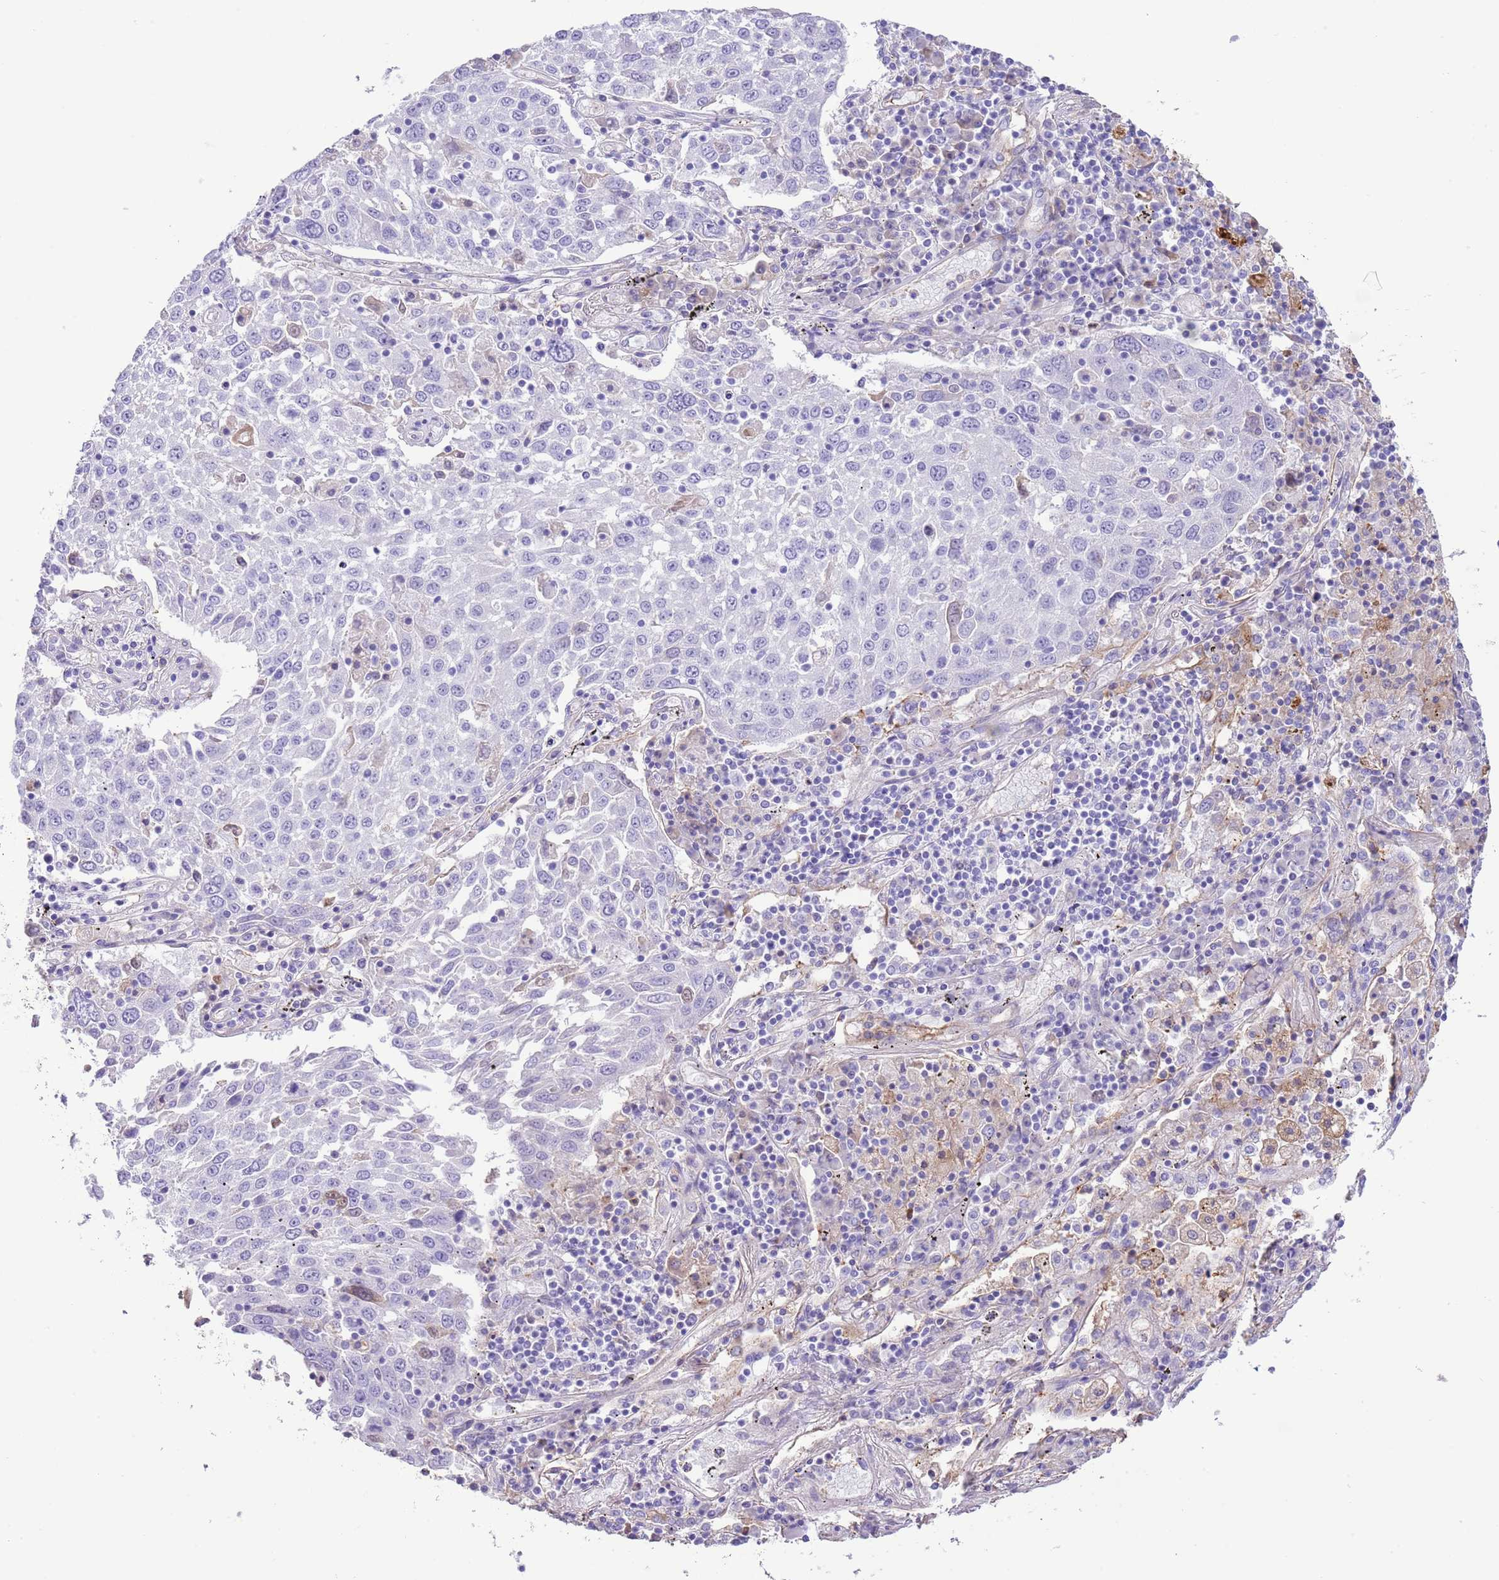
{"staining": {"intensity": "negative", "quantity": "none", "location": "none"}, "tissue": "lung cancer", "cell_type": "Tumor cells", "image_type": "cancer", "snomed": [{"axis": "morphology", "description": "Squamous cell carcinoma, NOS"}, {"axis": "topography", "description": "Lung"}], "caption": "DAB (3,3'-diaminobenzidine) immunohistochemical staining of lung cancer displays no significant positivity in tumor cells.", "gene": "IGF1", "patient": {"sex": "male", "age": 65}}